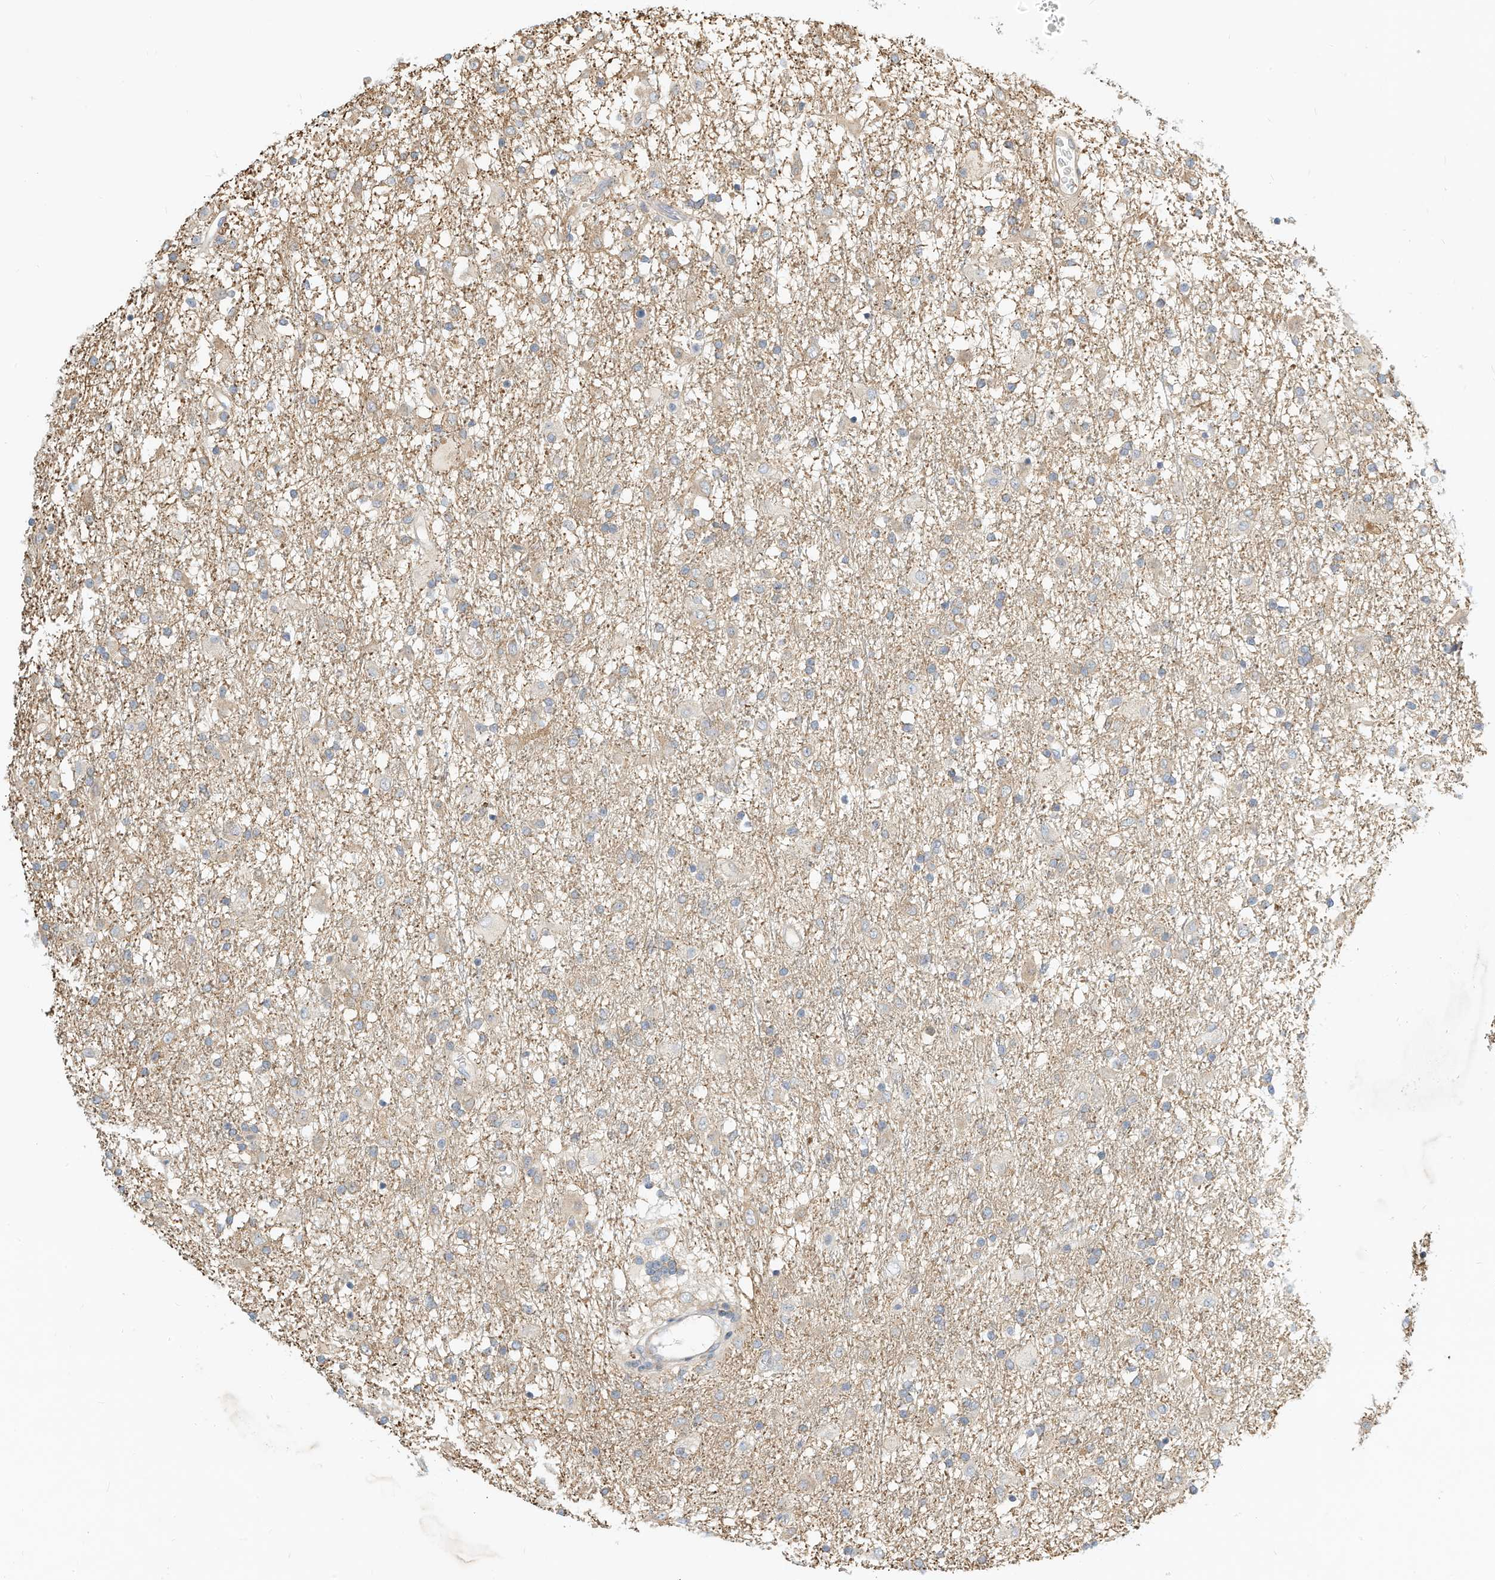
{"staining": {"intensity": "weak", "quantity": "<25%", "location": "cytoplasmic/membranous"}, "tissue": "glioma", "cell_type": "Tumor cells", "image_type": "cancer", "snomed": [{"axis": "morphology", "description": "Glioma, malignant, Low grade"}, {"axis": "topography", "description": "Brain"}], "caption": "Tumor cells show no significant protein expression in low-grade glioma (malignant). (DAB (3,3'-diaminobenzidine) IHC, high magnification).", "gene": "OFD1", "patient": {"sex": "male", "age": 65}}